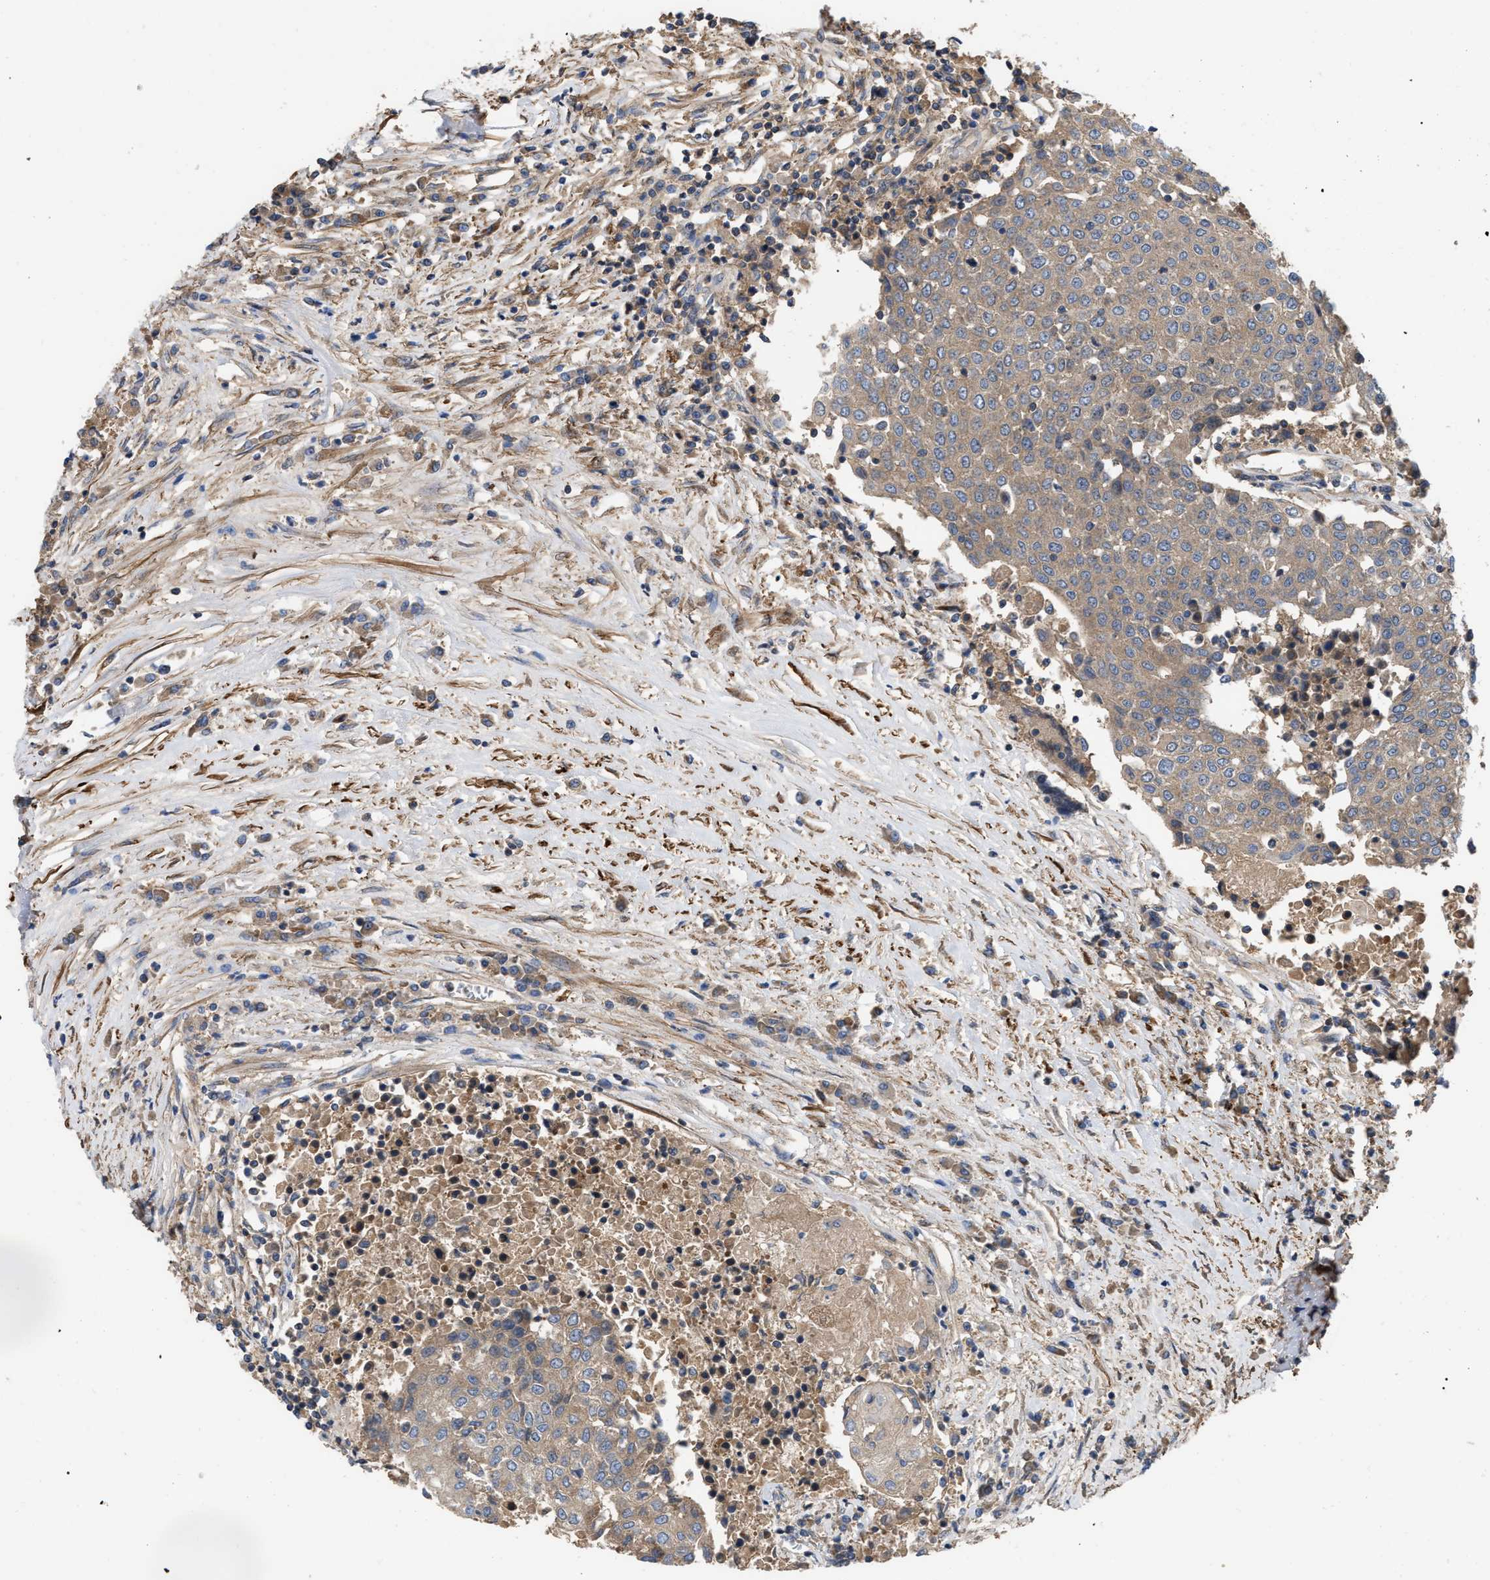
{"staining": {"intensity": "weak", "quantity": ">75%", "location": "cytoplasmic/membranous"}, "tissue": "urothelial cancer", "cell_type": "Tumor cells", "image_type": "cancer", "snomed": [{"axis": "morphology", "description": "Urothelial carcinoma, High grade"}, {"axis": "topography", "description": "Urinary bladder"}], "caption": "IHC staining of high-grade urothelial carcinoma, which exhibits low levels of weak cytoplasmic/membranous expression in about >75% of tumor cells indicating weak cytoplasmic/membranous protein expression. The staining was performed using DAB (brown) for protein detection and nuclei were counterstained in hematoxylin (blue).", "gene": "RABEP1", "patient": {"sex": "female", "age": 85}}